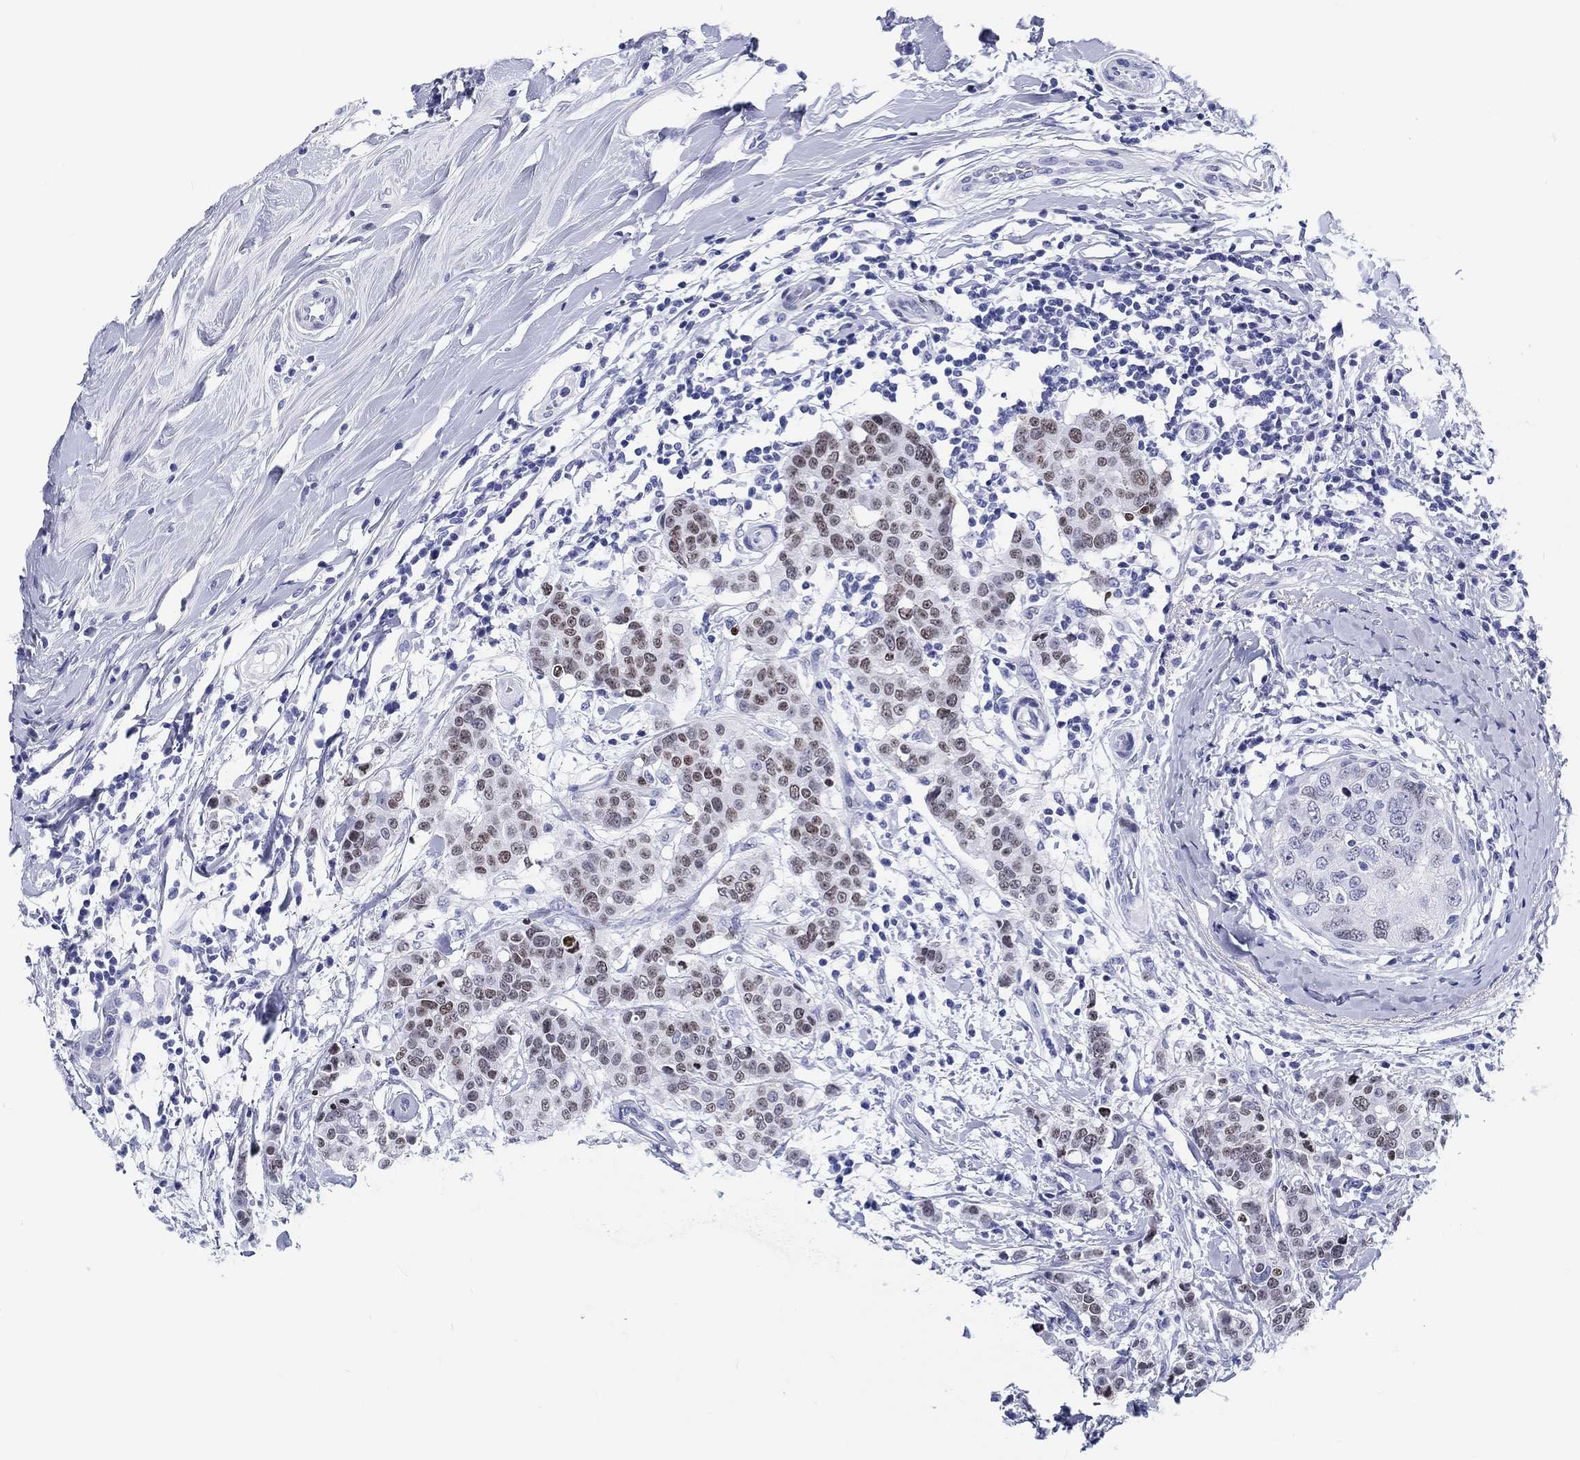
{"staining": {"intensity": "moderate", "quantity": "<25%", "location": "nuclear"}, "tissue": "breast cancer", "cell_type": "Tumor cells", "image_type": "cancer", "snomed": [{"axis": "morphology", "description": "Duct carcinoma"}, {"axis": "topography", "description": "Breast"}], "caption": "Intraductal carcinoma (breast) stained with a protein marker shows moderate staining in tumor cells.", "gene": "H1-1", "patient": {"sex": "female", "age": 27}}